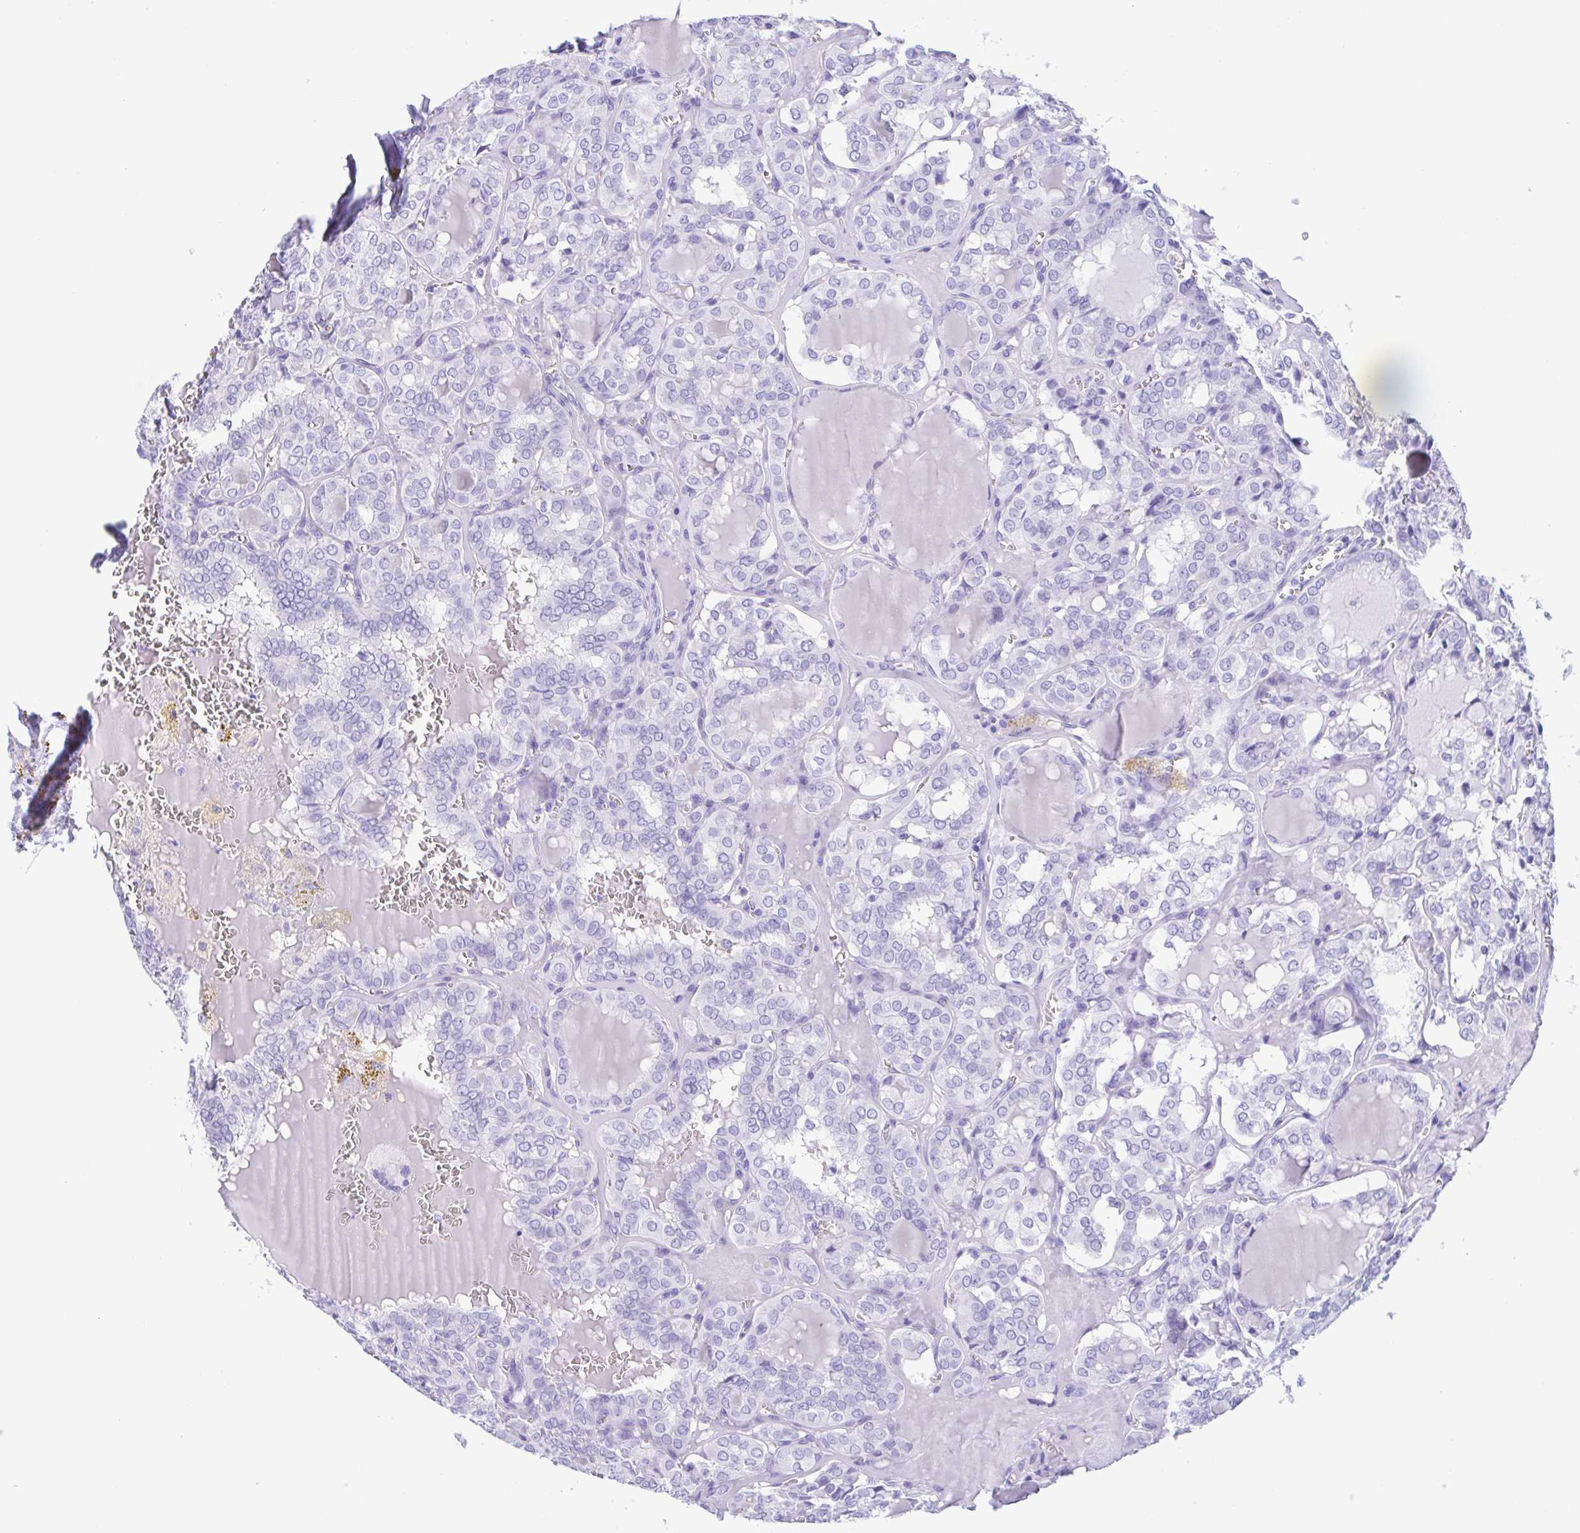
{"staining": {"intensity": "negative", "quantity": "none", "location": "none"}, "tissue": "thyroid cancer", "cell_type": "Tumor cells", "image_type": "cancer", "snomed": [{"axis": "morphology", "description": "Papillary adenocarcinoma, NOS"}, {"axis": "topography", "description": "Thyroid gland"}], "caption": "Immunohistochemistry (IHC) histopathology image of thyroid papillary adenocarcinoma stained for a protein (brown), which demonstrates no staining in tumor cells. (DAB (3,3'-diaminobenzidine) immunohistochemistry visualized using brightfield microscopy, high magnification).", "gene": "TSPY2", "patient": {"sex": "female", "age": 41}}